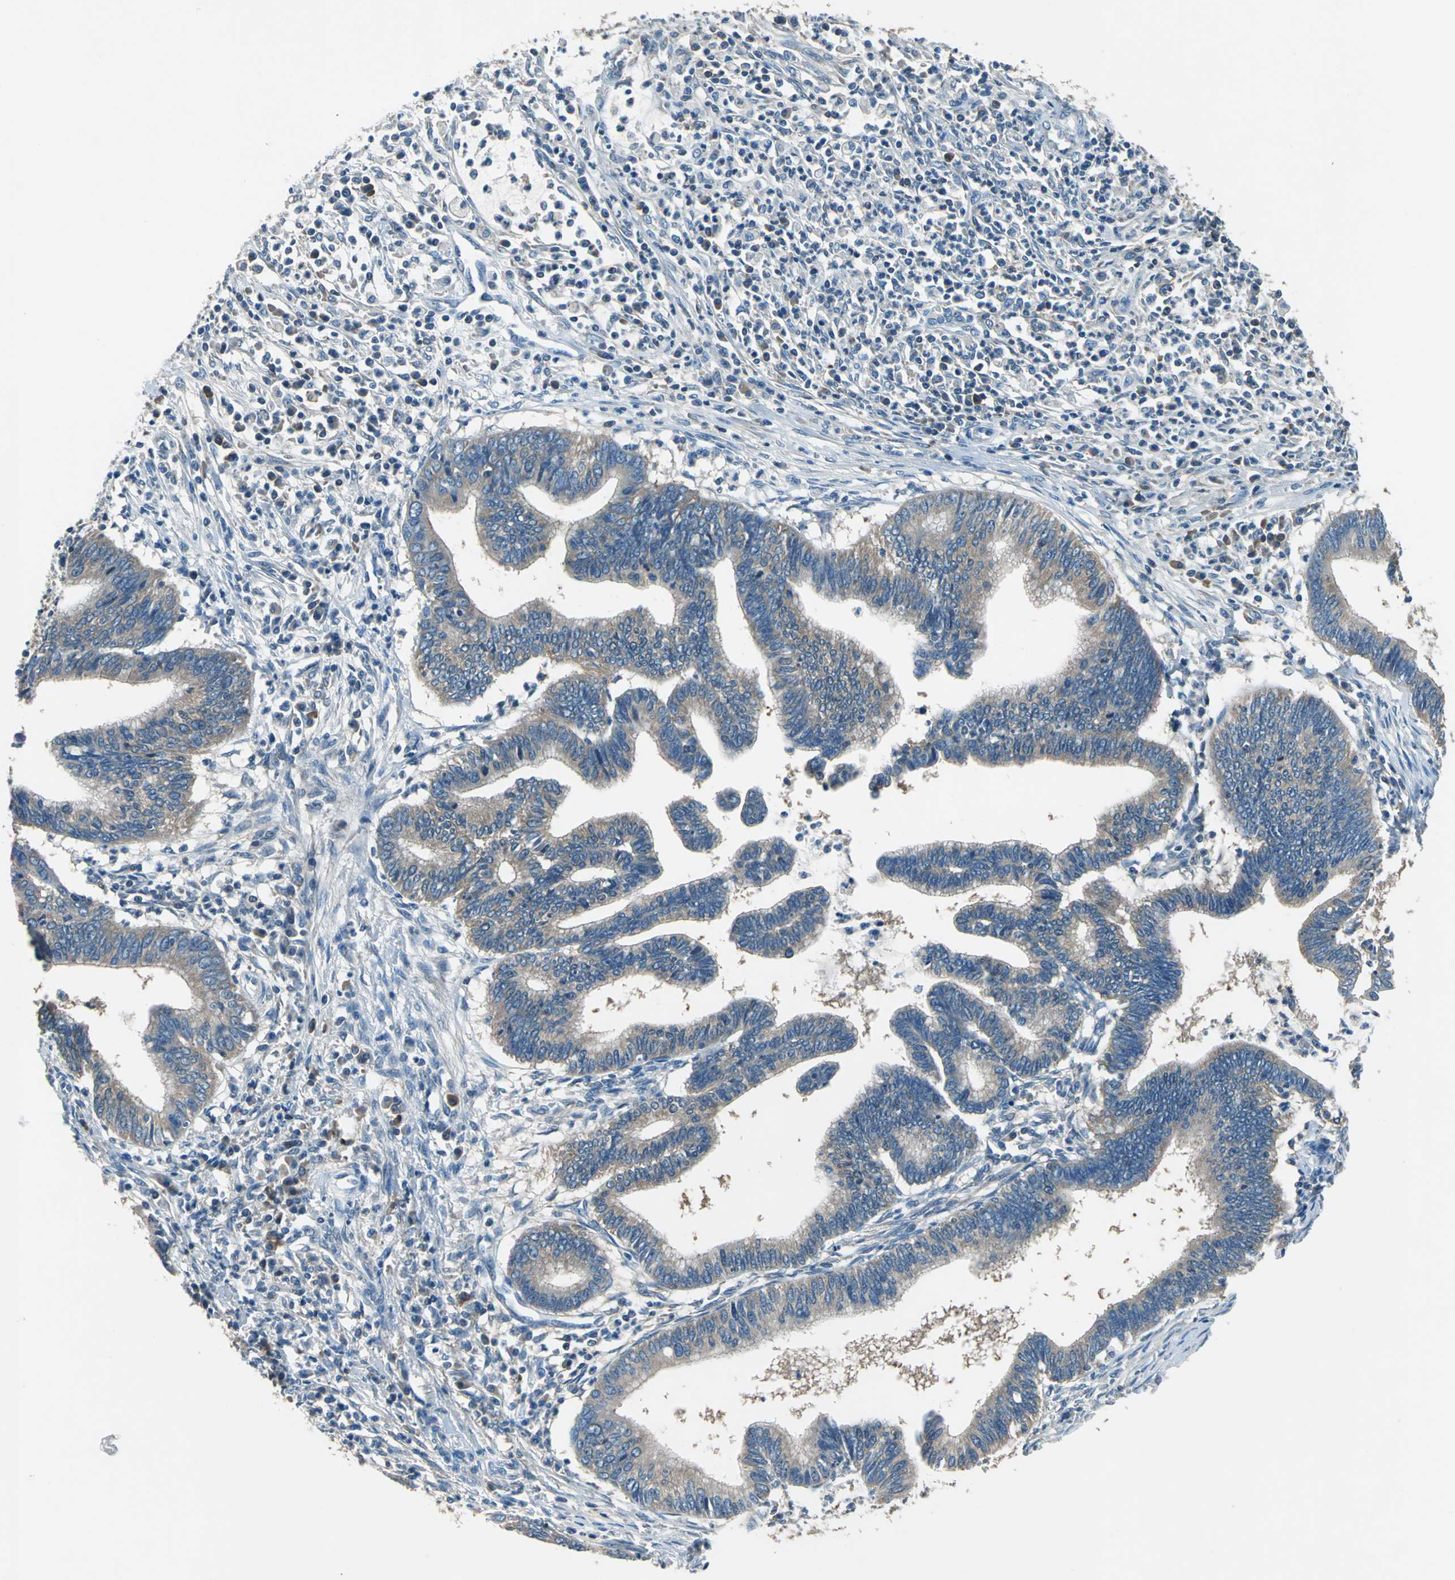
{"staining": {"intensity": "weak", "quantity": "25%-75%", "location": "cytoplasmic/membranous"}, "tissue": "cervical cancer", "cell_type": "Tumor cells", "image_type": "cancer", "snomed": [{"axis": "morphology", "description": "Adenocarcinoma, NOS"}, {"axis": "topography", "description": "Cervix"}], "caption": "Immunohistochemical staining of cervical cancer (adenocarcinoma) reveals weak cytoplasmic/membranous protein positivity in approximately 25%-75% of tumor cells.", "gene": "PRKCA", "patient": {"sex": "female", "age": 36}}